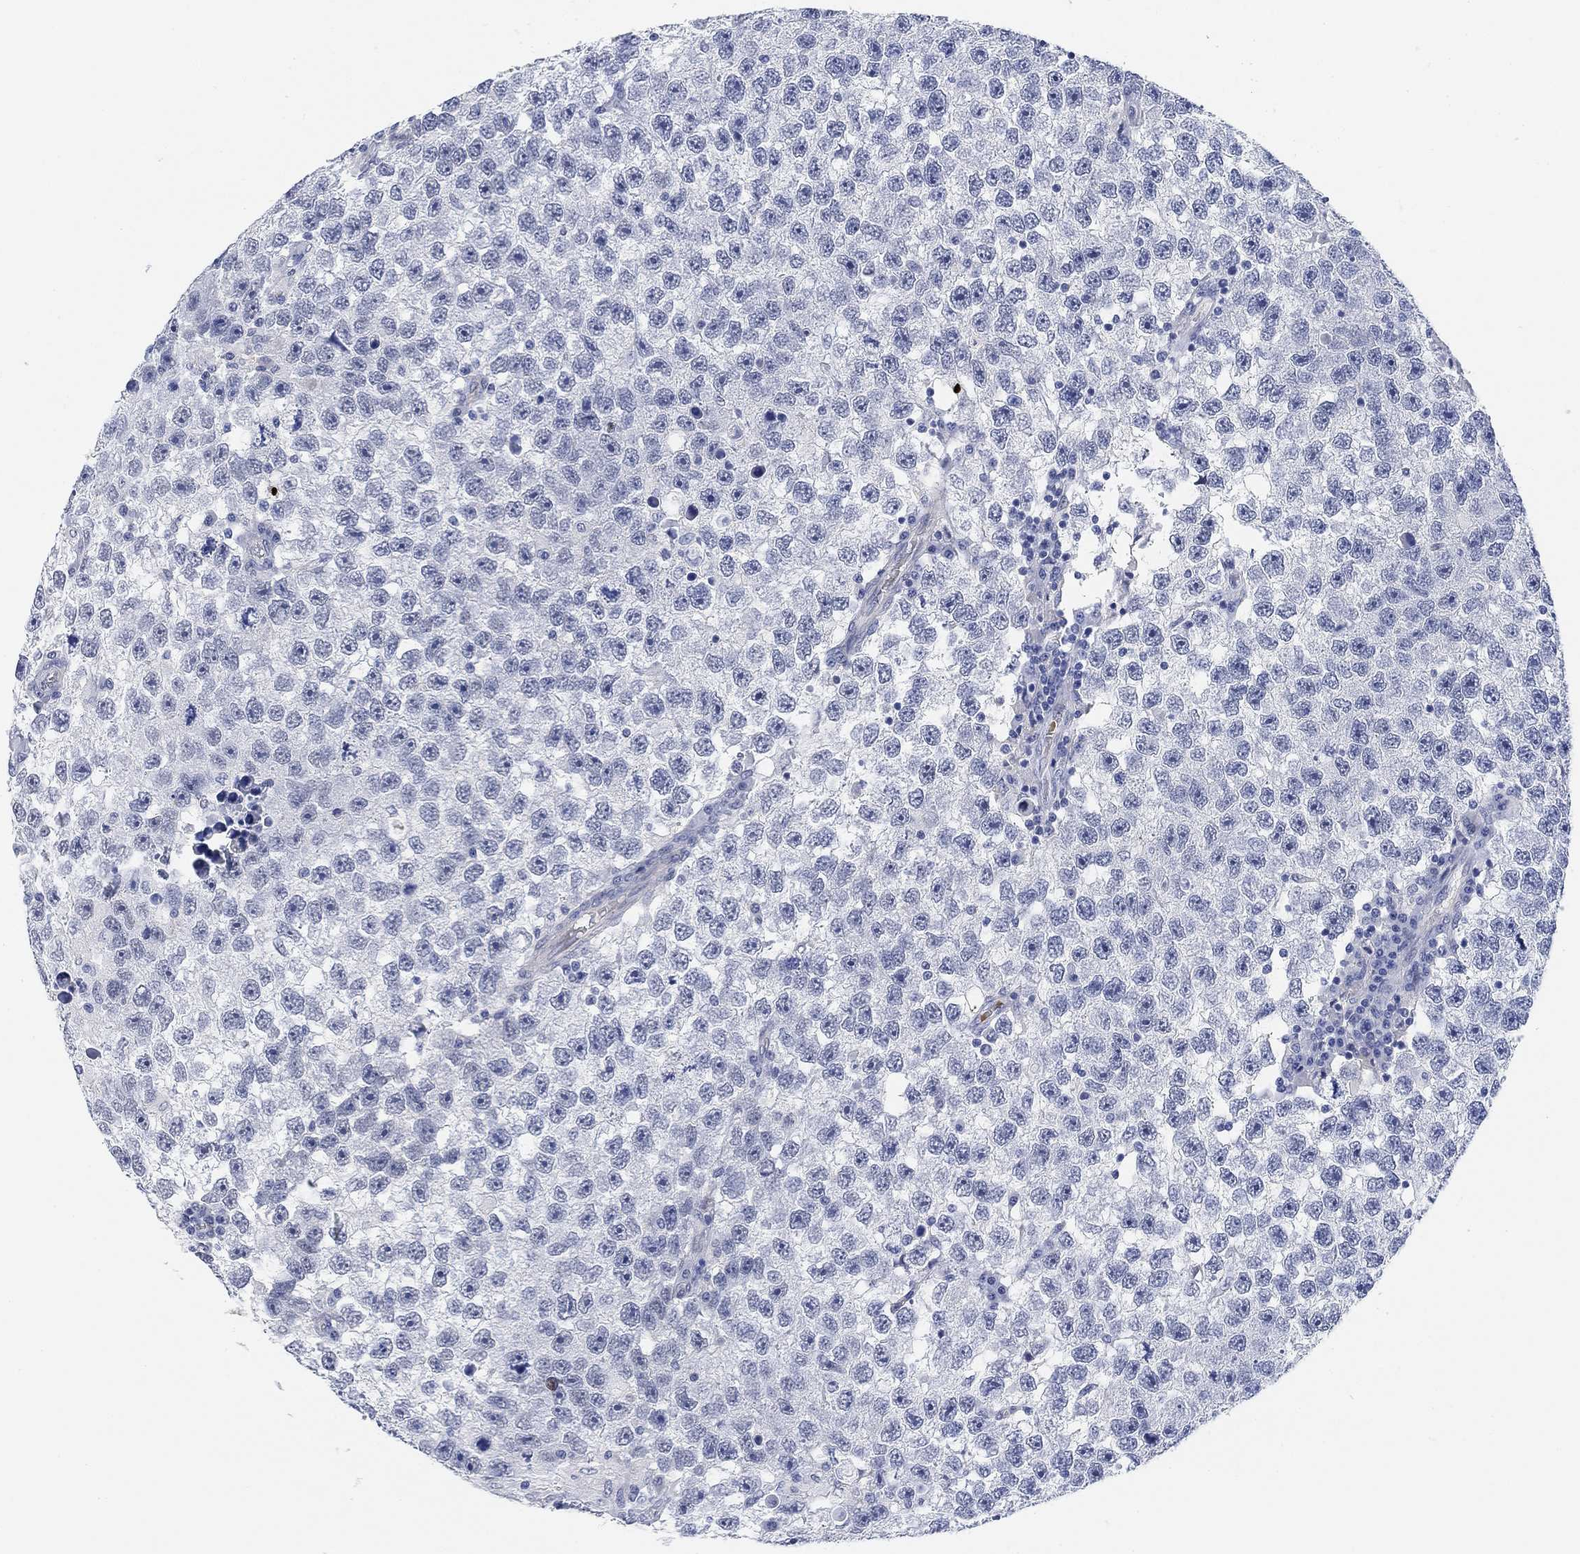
{"staining": {"intensity": "negative", "quantity": "none", "location": "none"}, "tissue": "testis cancer", "cell_type": "Tumor cells", "image_type": "cancer", "snomed": [{"axis": "morphology", "description": "Seminoma, NOS"}, {"axis": "topography", "description": "Testis"}], "caption": "Image shows no significant protein positivity in tumor cells of testis seminoma.", "gene": "PAX6", "patient": {"sex": "male", "age": 26}}